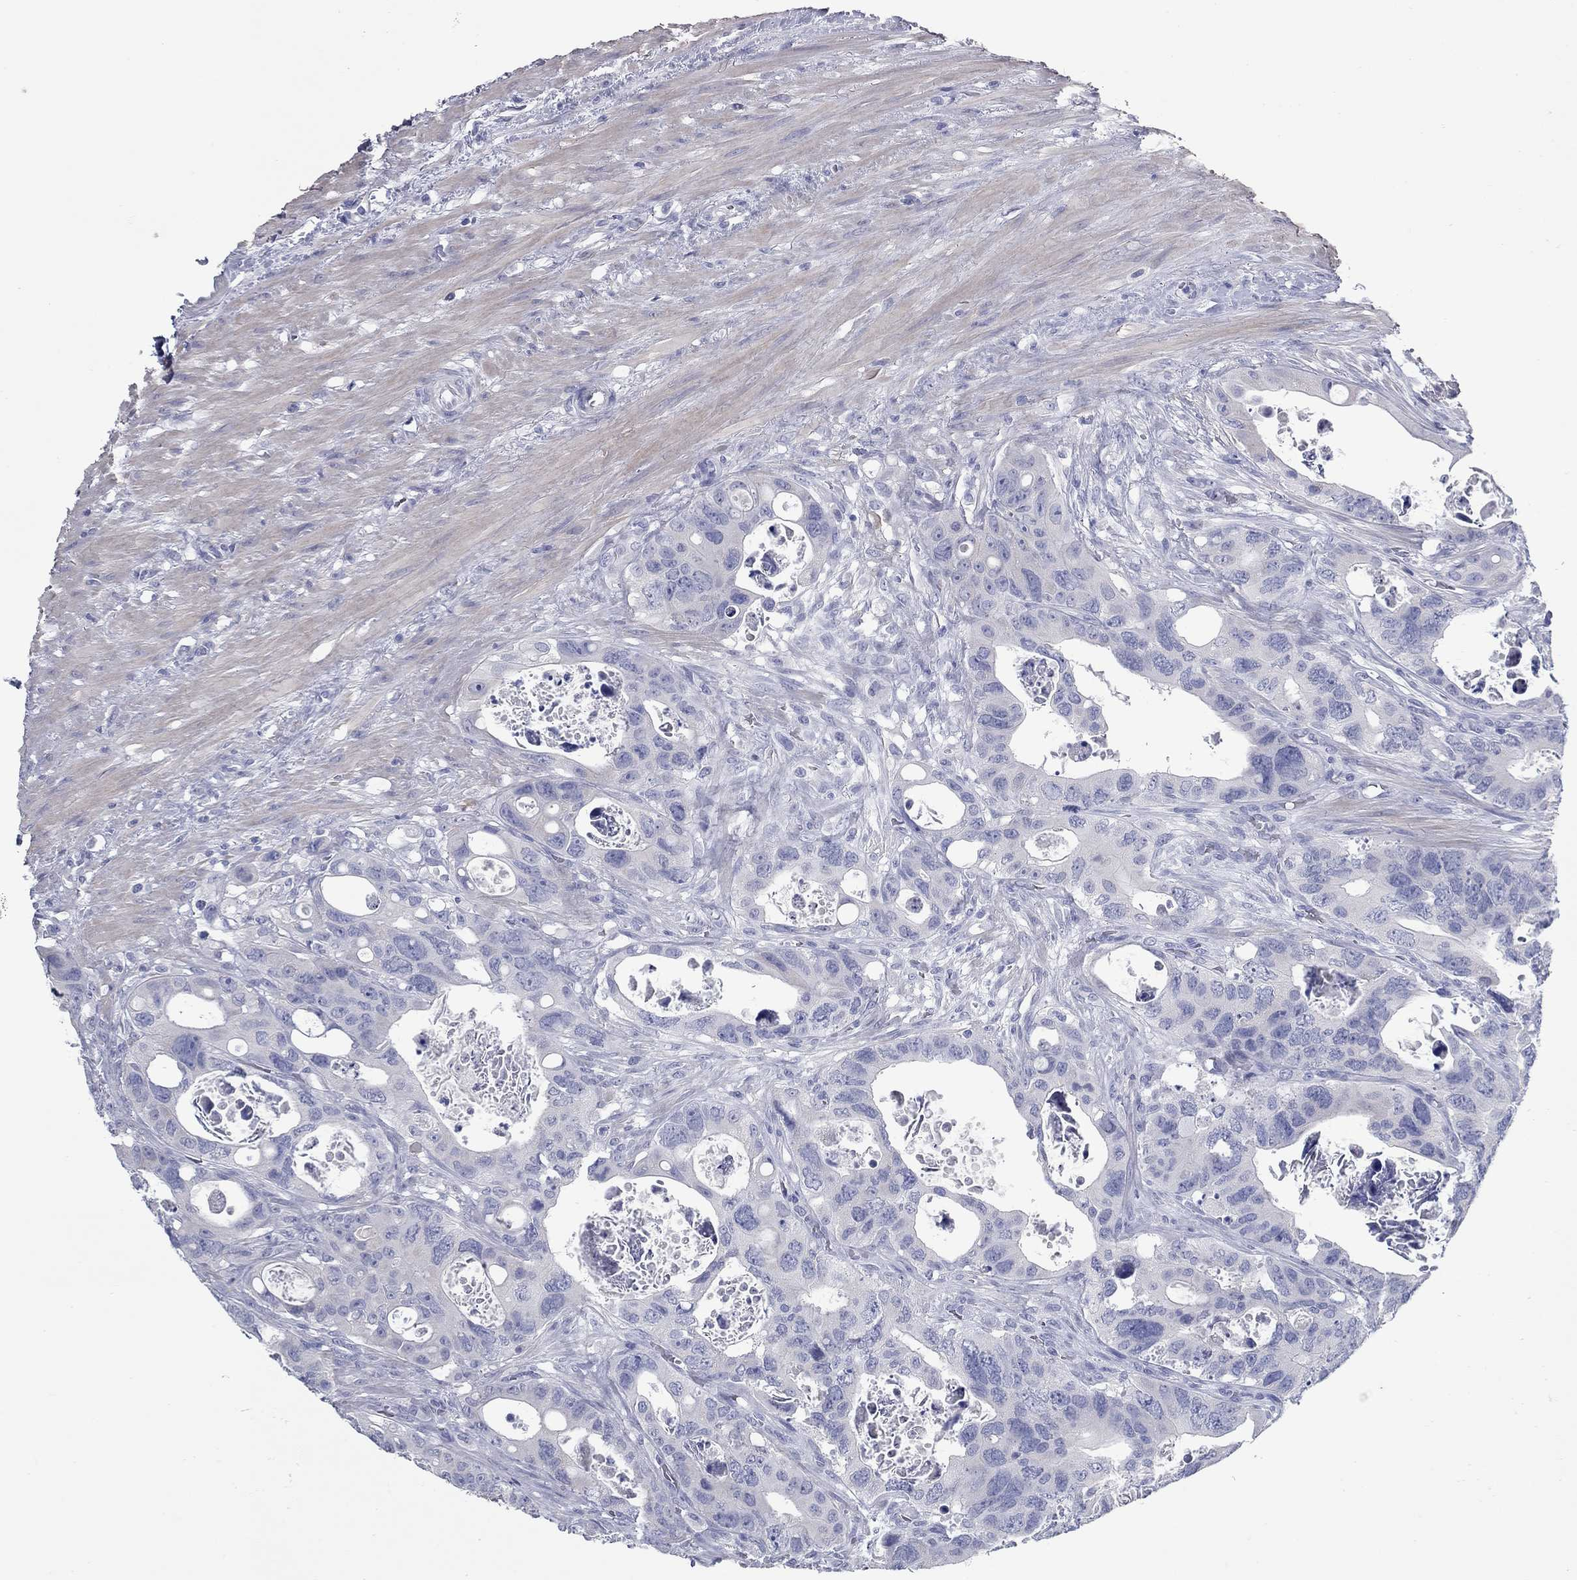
{"staining": {"intensity": "negative", "quantity": "none", "location": "none"}, "tissue": "colorectal cancer", "cell_type": "Tumor cells", "image_type": "cancer", "snomed": [{"axis": "morphology", "description": "Adenocarcinoma, NOS"}, {"axis": "topography", "description": "Rectum"}], "caption": "DAB (3,3'-diaminobenzidine) immunohistochemical staining of human colorectal cancer shows no significant positivity in tumor cells.", "gene": "KIRREL2", "patient": {"sex": "male", "age": 64}}